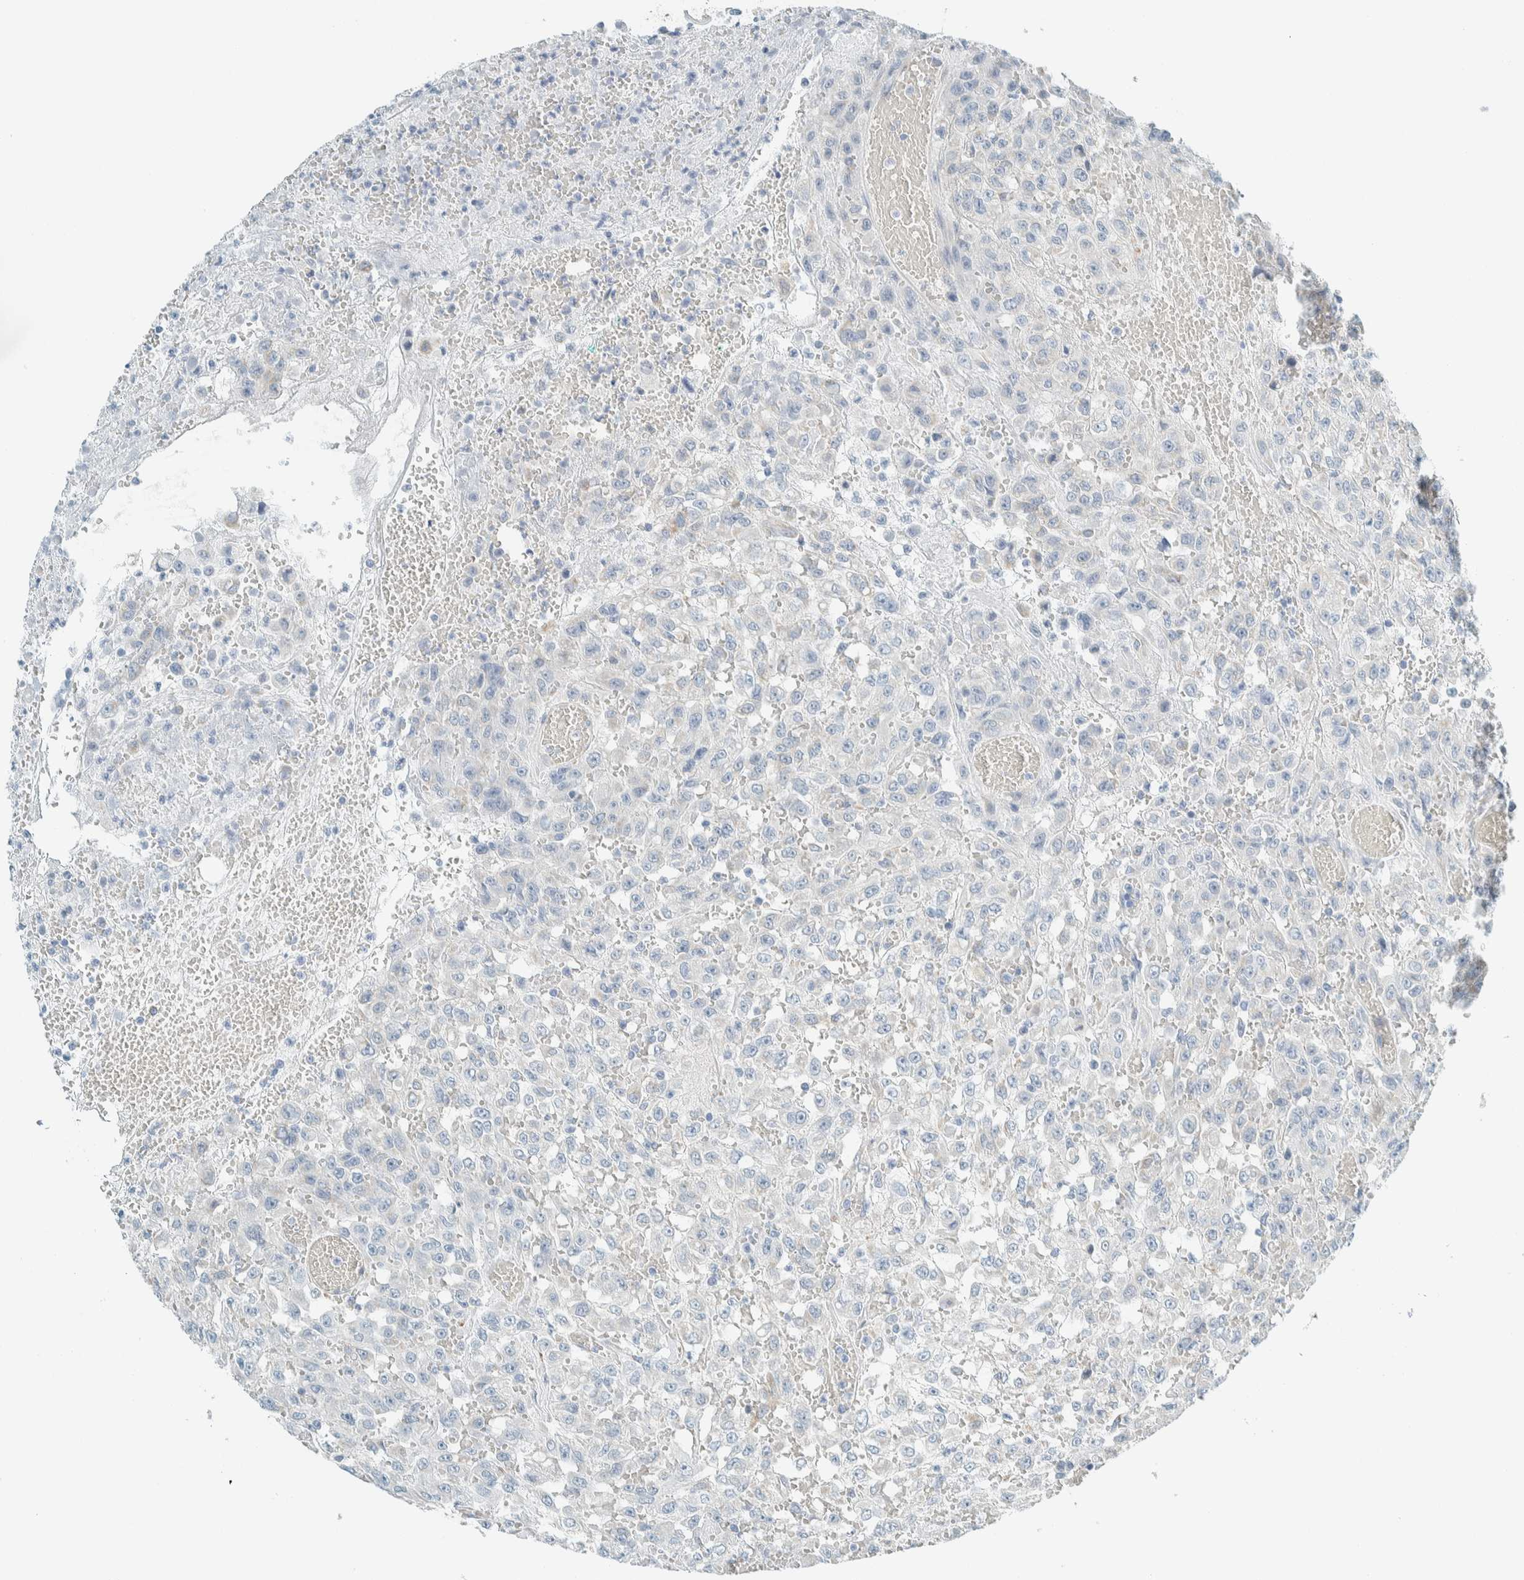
{"staining": {"intensity": "negative", "quantity": "none", "location": "none"}, "tissue": "urothelial cancer", "cell_type": "Tumor cells", "image_type": "cancer", "snomed": [{"axis": "morphology", "description": "Urothelial carcinoma, High grade"}, {"axis": "topography", "description": "Urinary bladder"}], "caption": "Tumor cells show no significant positivity in urothelial cancer.", "gene": "ALDH7A1", "patient": {"sex": "male", "age": 46}}